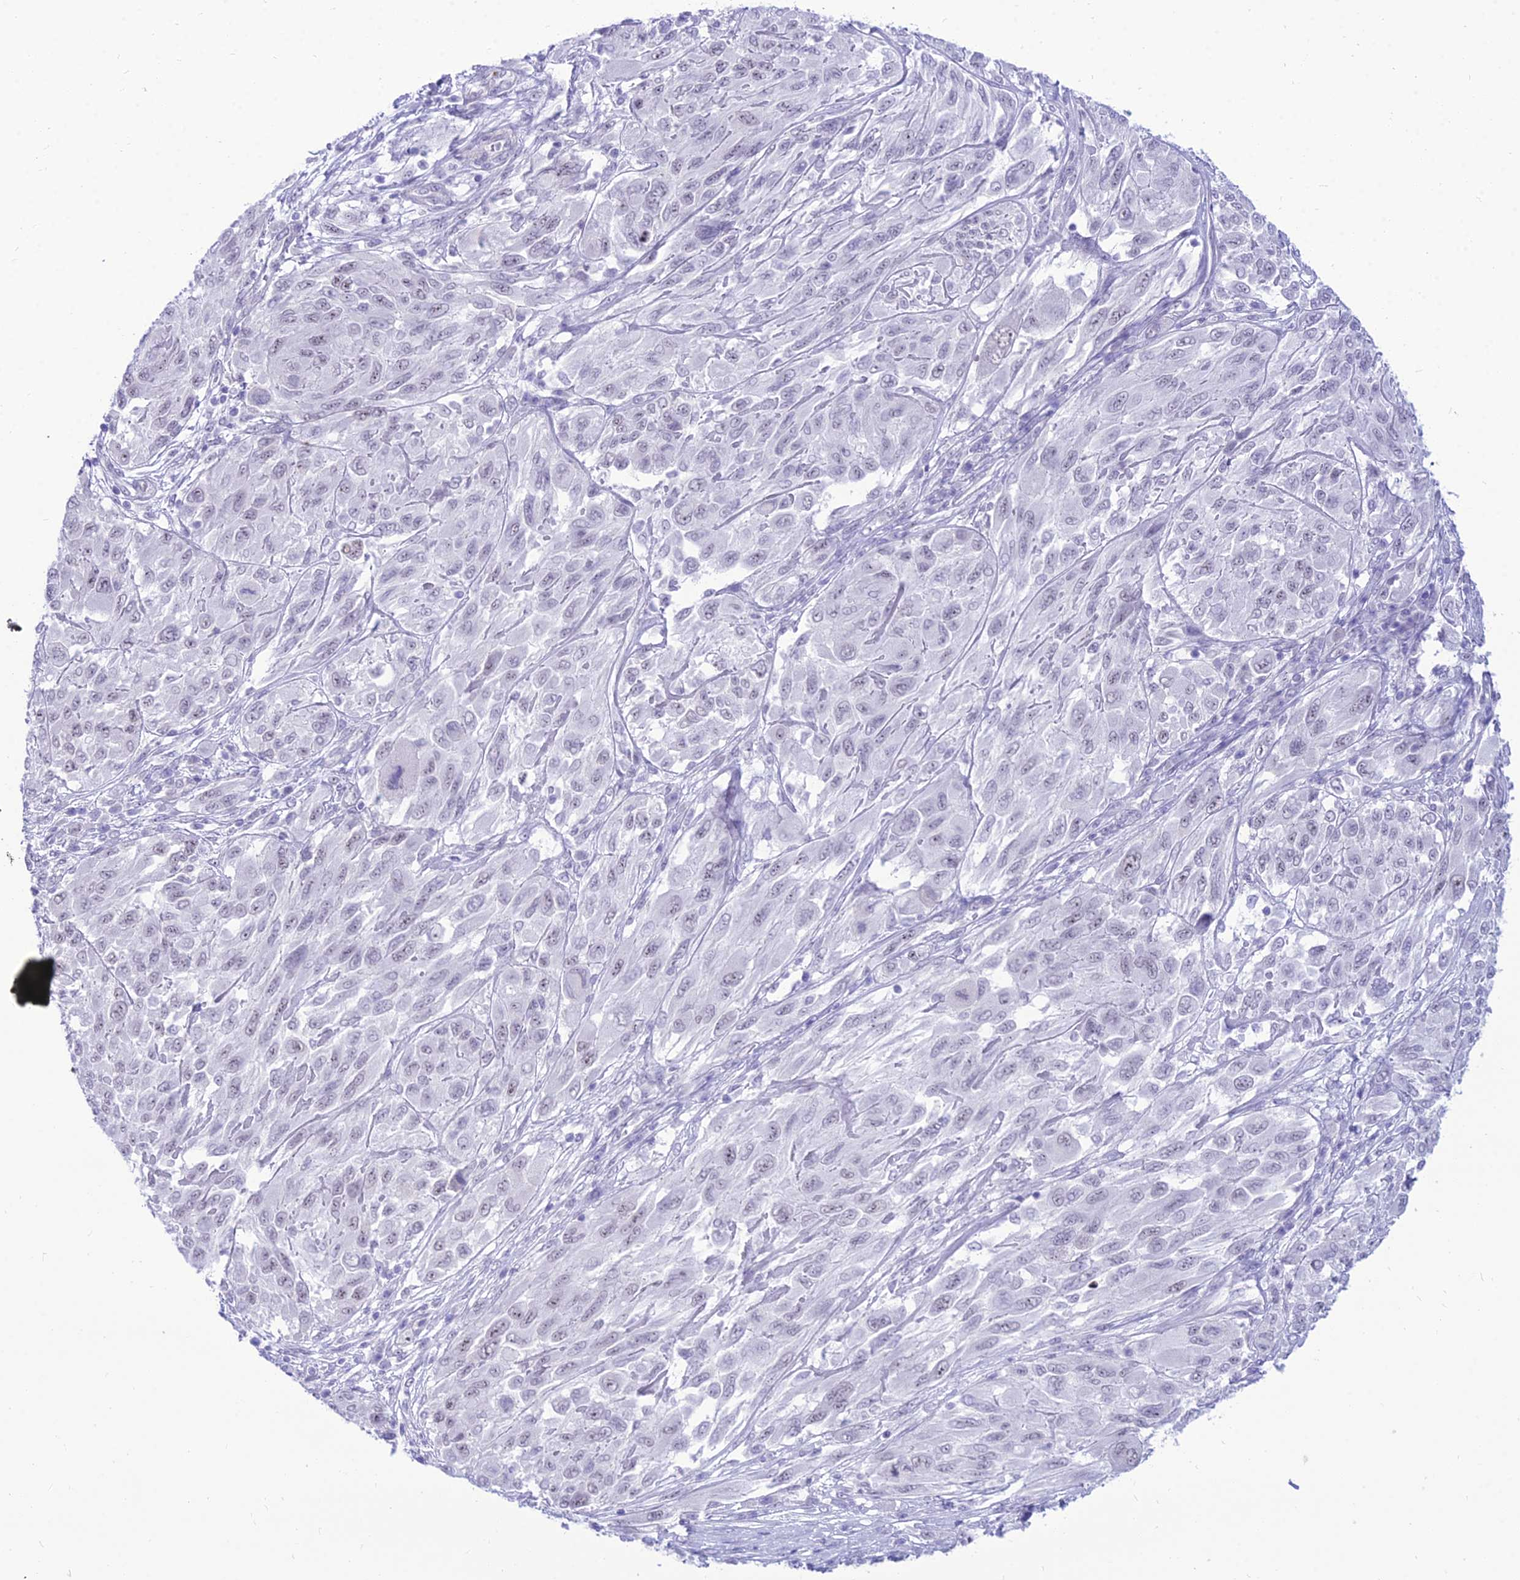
{"staining": {"intensity": "negative", "quantity": "none", "location": "none"}, "tissue": "melanoma", "cell_type": "Tumor cells", "image_type": "cancer", "snomed": [{"axis": "morphology", "description": "Malignant melanoma, NOS"}, {"axis": "topography", "description": "Skin"}], "caption": "High magnification brightfield microscopy of malignant melanoma stained with DAB (brown) and counterstained with hematoxylin (blue): tumor cells show no significant positivity.", "gene": "DHX40", "patient": {"sex": "female", "age": 91}}